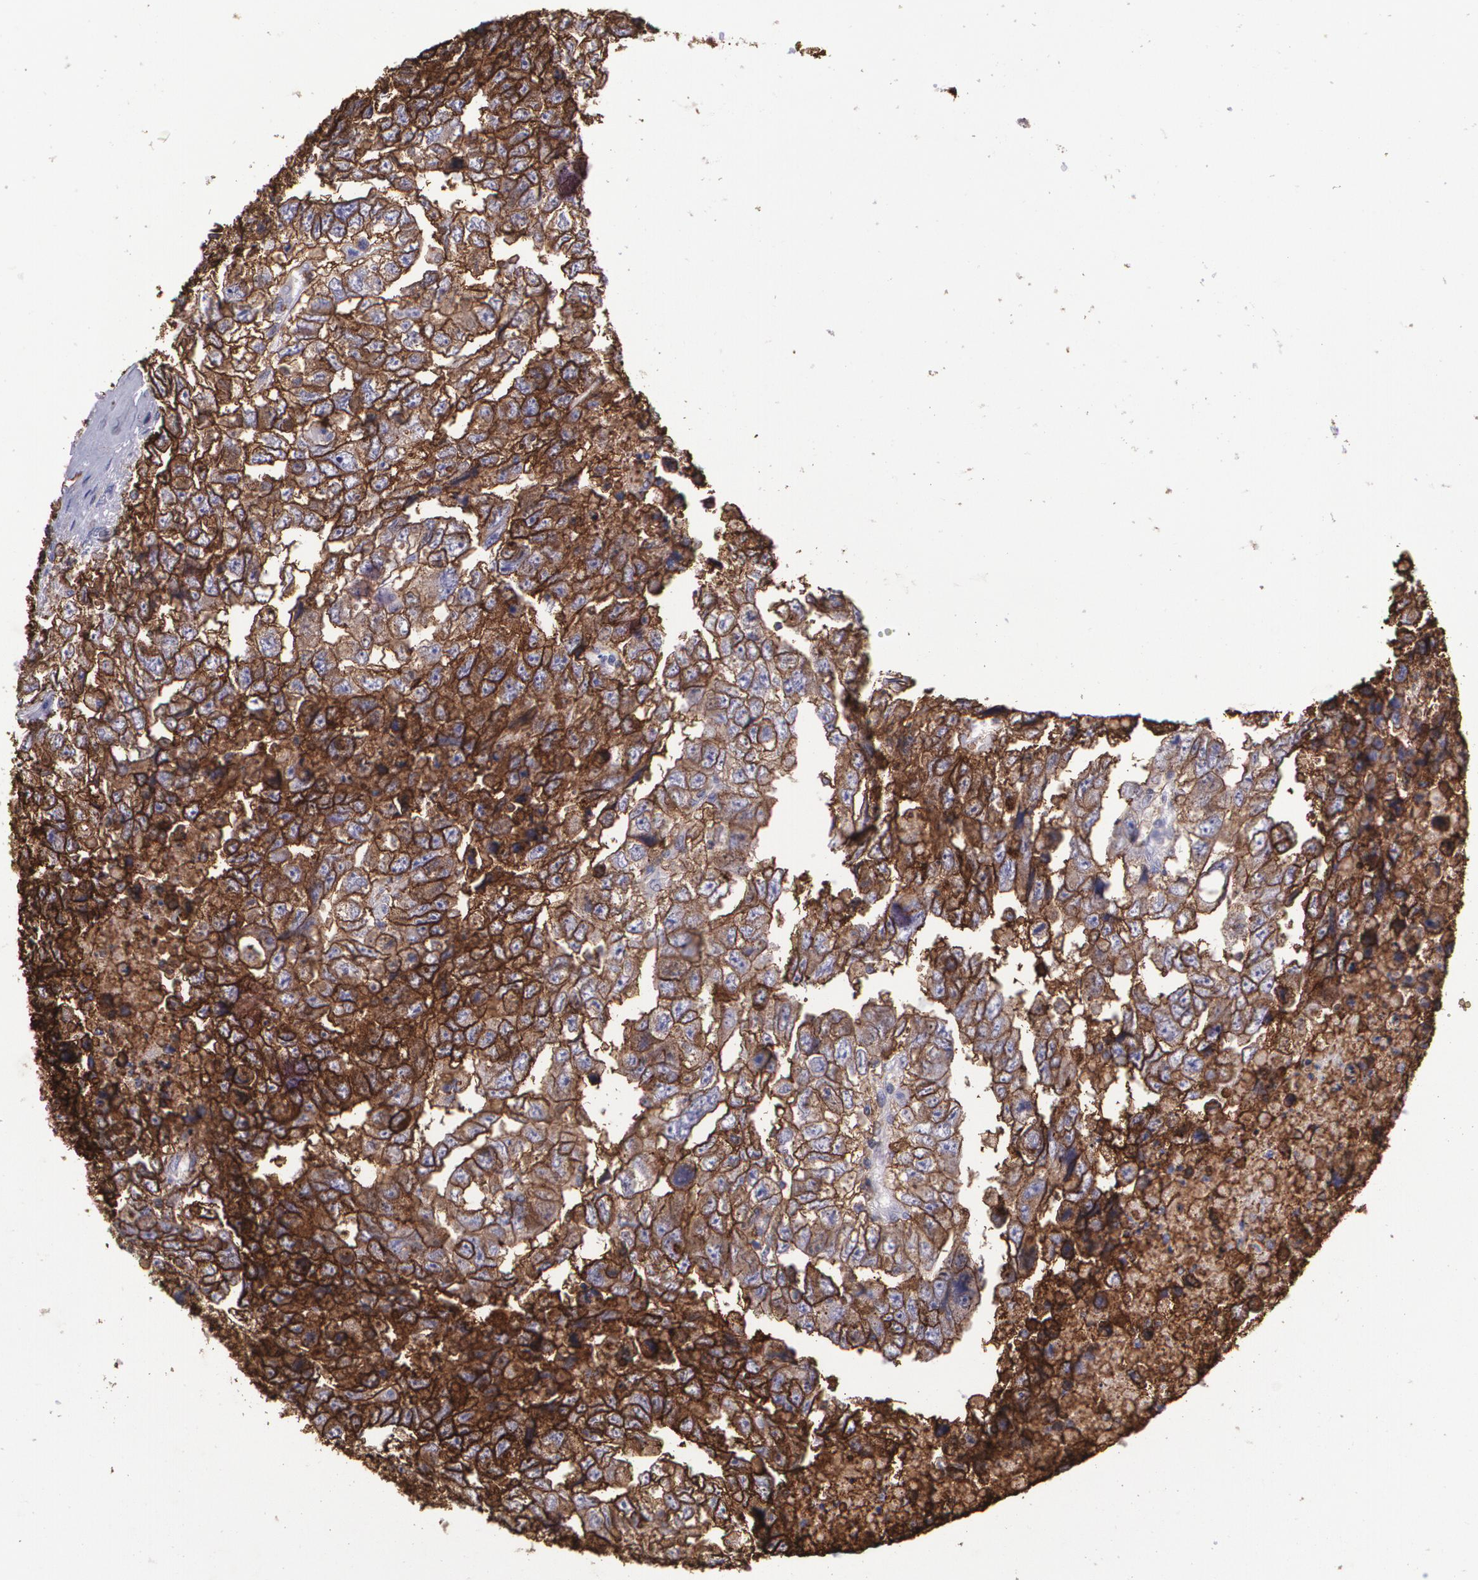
{"staining": {"intensity": "strong", "quantity": ">75%", "location": "cytoplasmic/membranous"}, "tissue": "testis cancer", "cell_type": "Tumor cells", "image_type": "cancer", "snomed": [{"axis": "morphology", "description": "Carcinoma, Embryonal, NOS"}, {"axis": "topography", "description": "Testis"}], "caption": "A micrograph of human testis cancer (embryonal carcinoma) stained for a protein exhibits strong cytoplasmic/membranous brown staining in tumor cells.", "gene": "SLC2A1", "patient": {"sex": "male", "age": 36}}